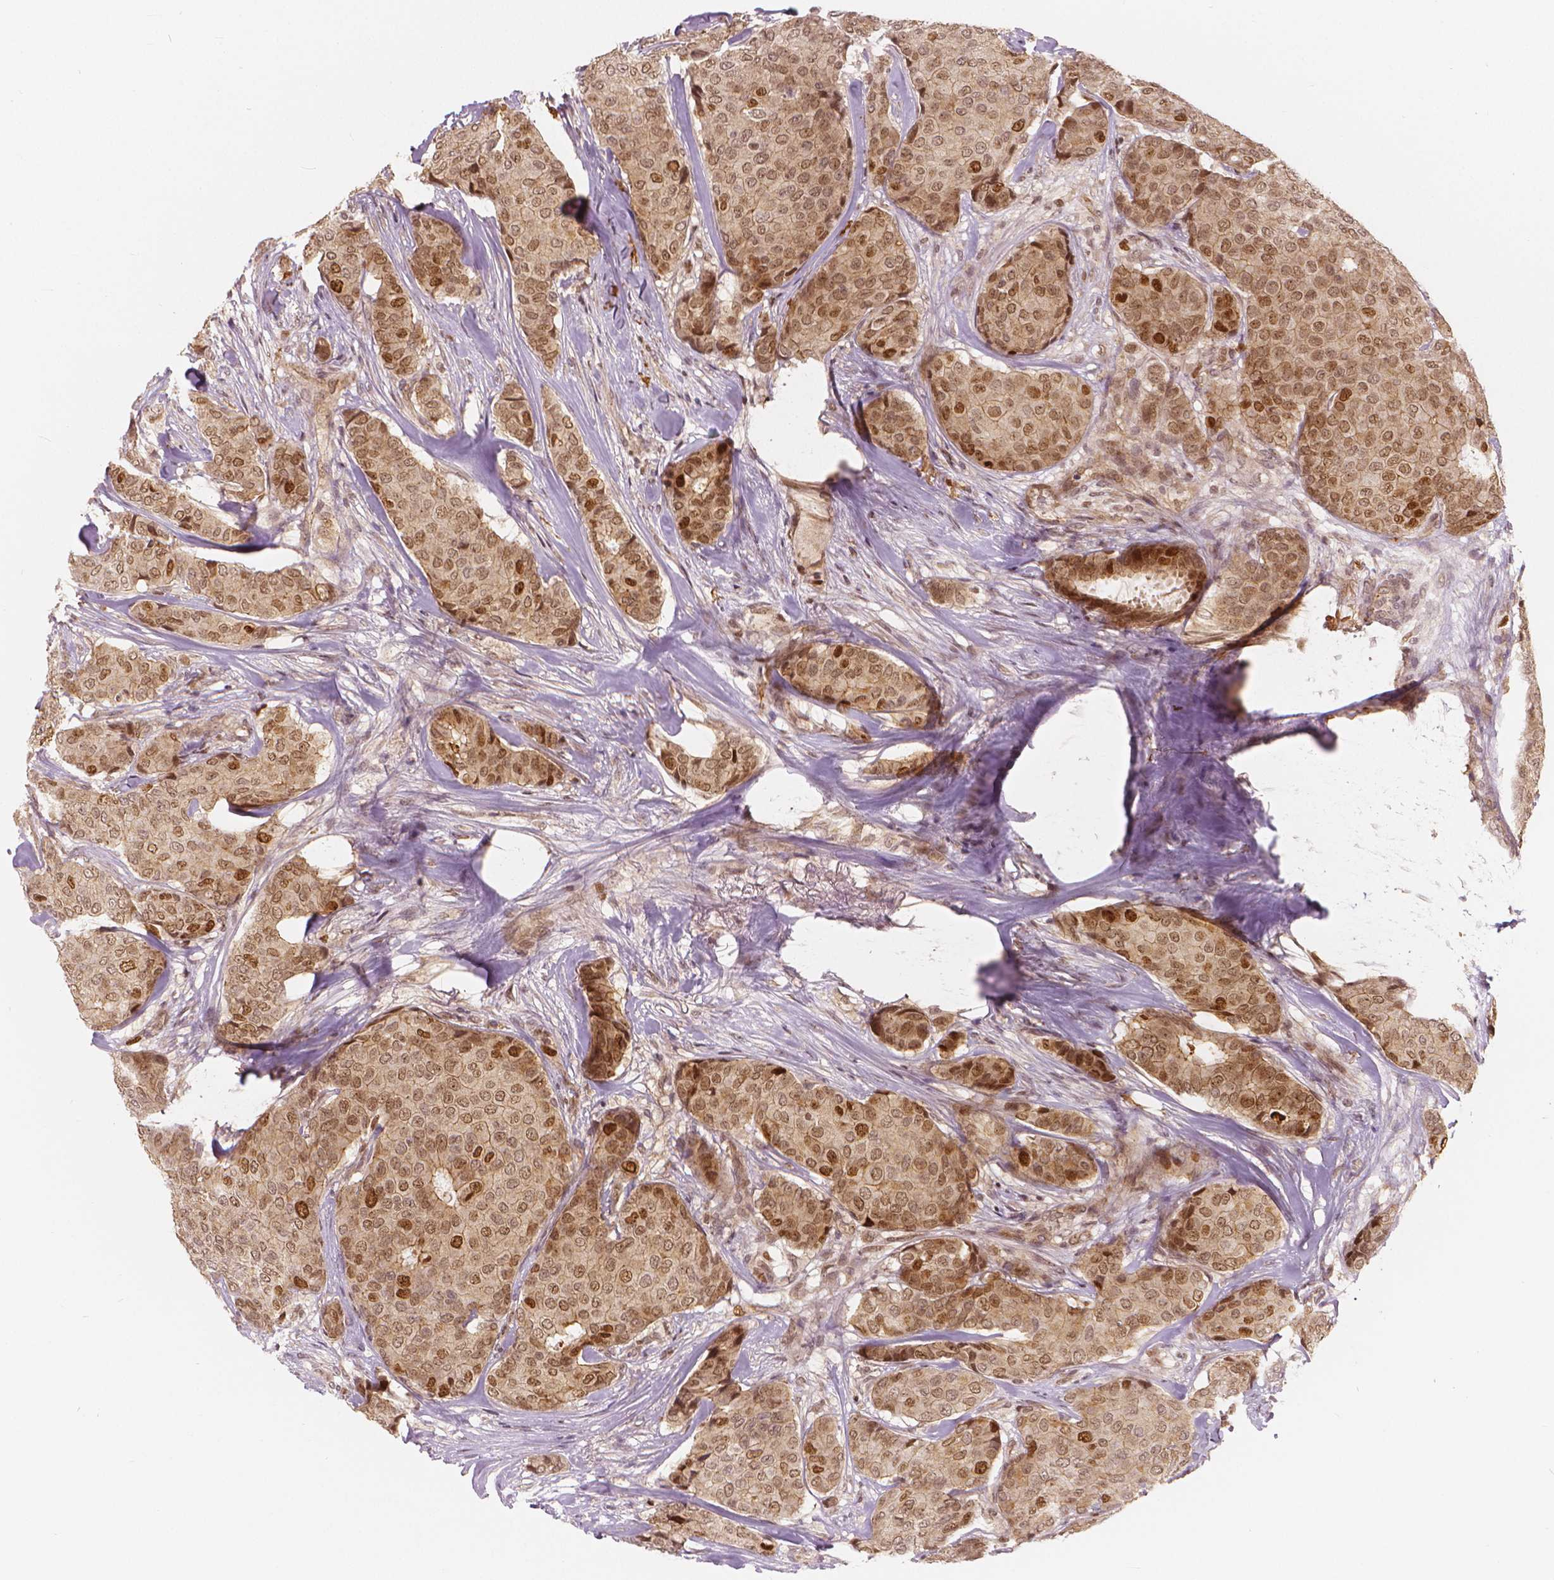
{"staining": {"intensity": "moderate", "quantity": ">75%", "location": "nuclear"}, "tissue": "breast cancer", "cell_type": "Tumor cells", "image_type": "cancer", "snomed": [{"axis": "morphology", "description": "Duct carcinoma"}, {"axis": "topography", "description": "Breast"}], "caption": "Breast invasive ductal carcinoma was stained to show a protein in brown. There is medium levels of moderate nuclear positivity in about >75% of tumor cells.", "gene": "NSD2", "patient": {"sex": "female", "age": 75}}